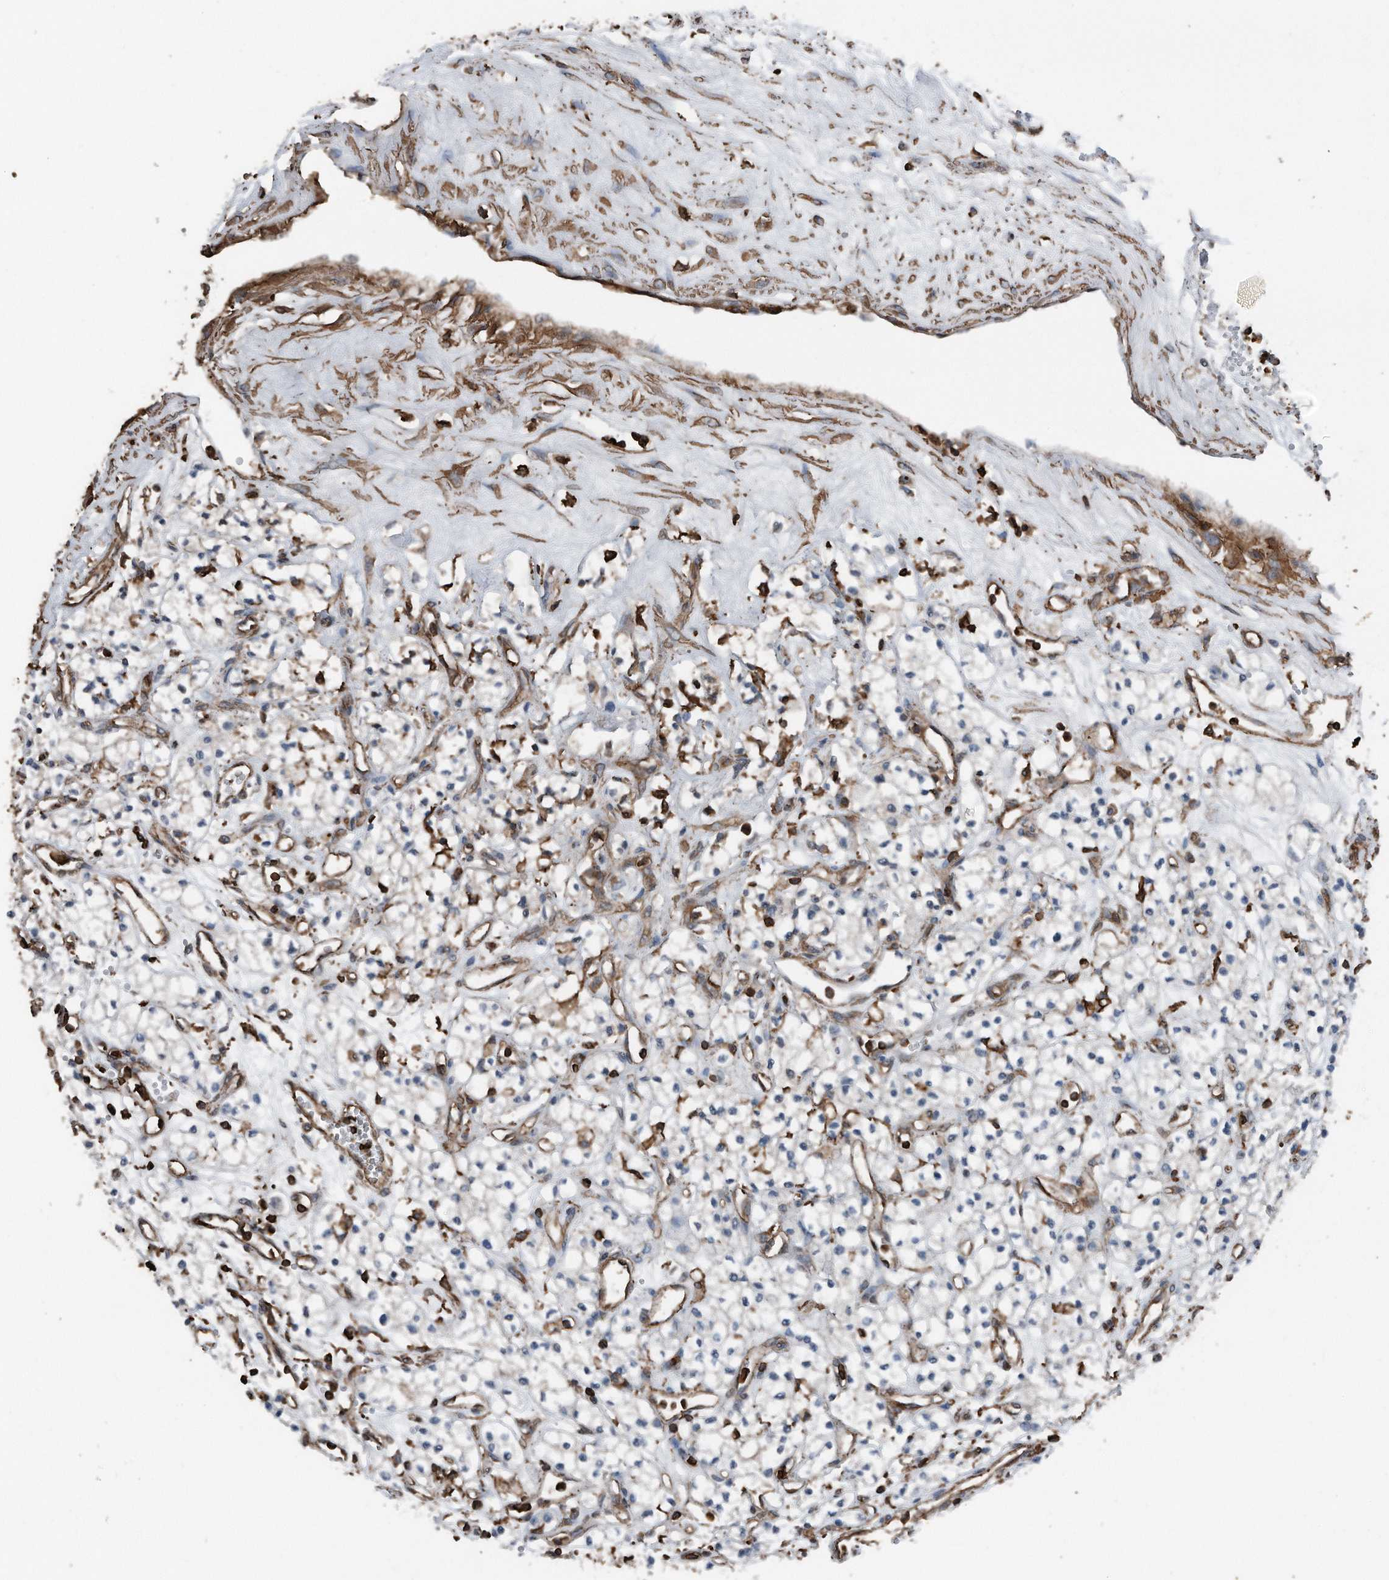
{"staining": {"intensity": "negative", "quantity": "none", "location": "none"}, "tissue": "renal cancer", "cell_type": "Tumor cells", "image_type": "cancer", "snomed": [{"axis": "morphology", "description": "Adenocarcinoma, NOS"}, {"axis": "topography", "description": "Kidney"}], "caption": "A histopathology image of human adenocarcinoma (renal) is negative for staining in tumor cells.", "gene": "RSPO3", "patient": {"sex": "male", "age": 59}}